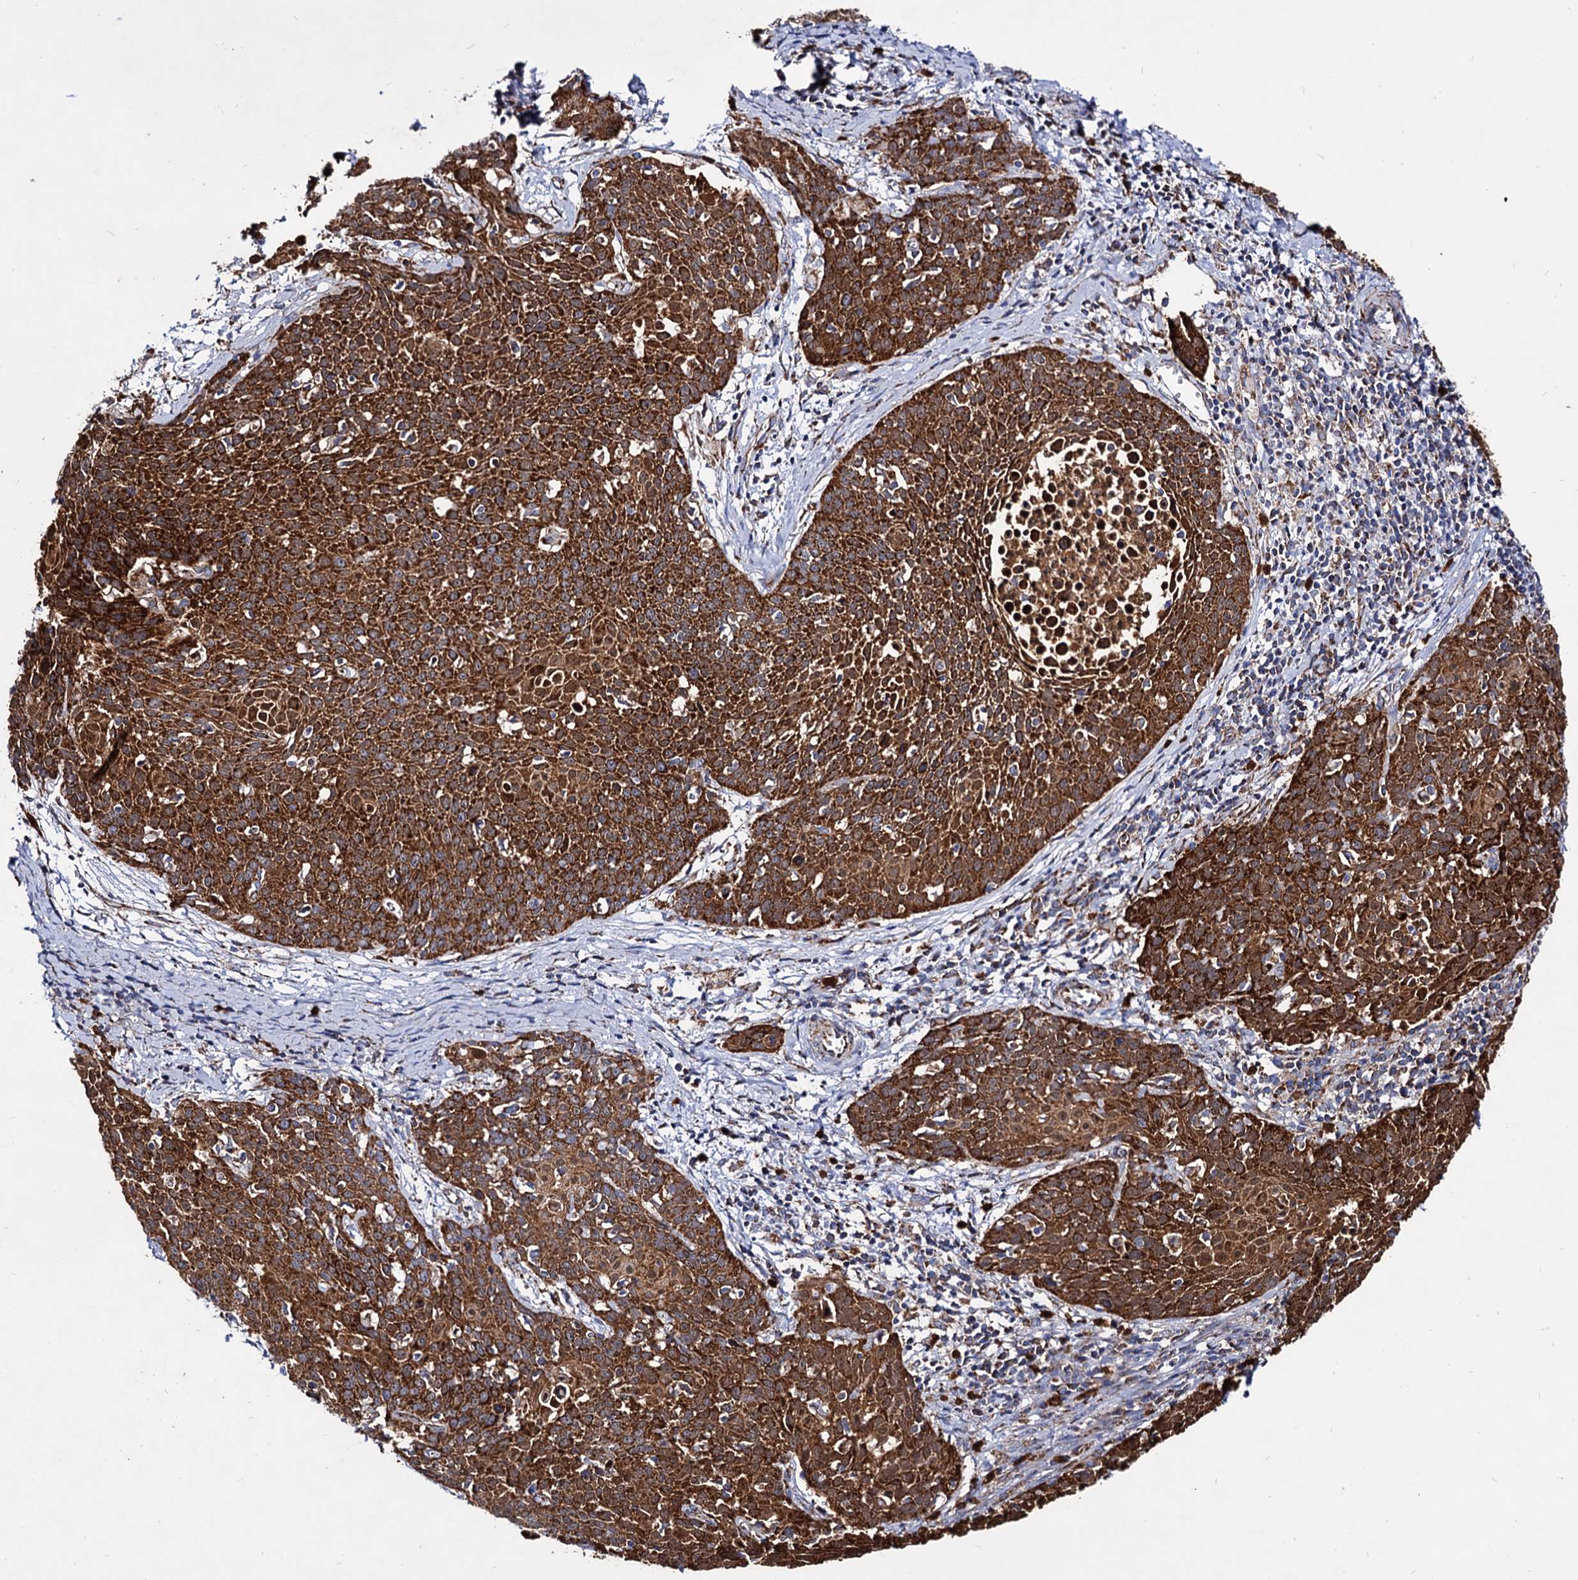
{"staining": {"intensity": "strong", "quantity": ">75%", "location": "cytoplasmic/membranous"}, "tissue": "cervical cancer", "cell_type": "Tumor cells", "image_type": "cancer", "snomed": [{"axis": "morphology", "description": "Squamous cell carcinoma, NOS"}, {"axis": "topography", "description": "Cervix"}], "caption": "A micrograph of squamous cell carcinoma (cervical) stained for a protein demonstrates strong cytoplasmic/membranous brown staining in tumor cells. (Stains: DAB (3,3'-diaminobenzidine) in brown, nuclei in blue, Microscopy: brightfield microscopy at high magnification).", "gene": "ACAD9", "patient": {"sex": "female", "age": 38}}